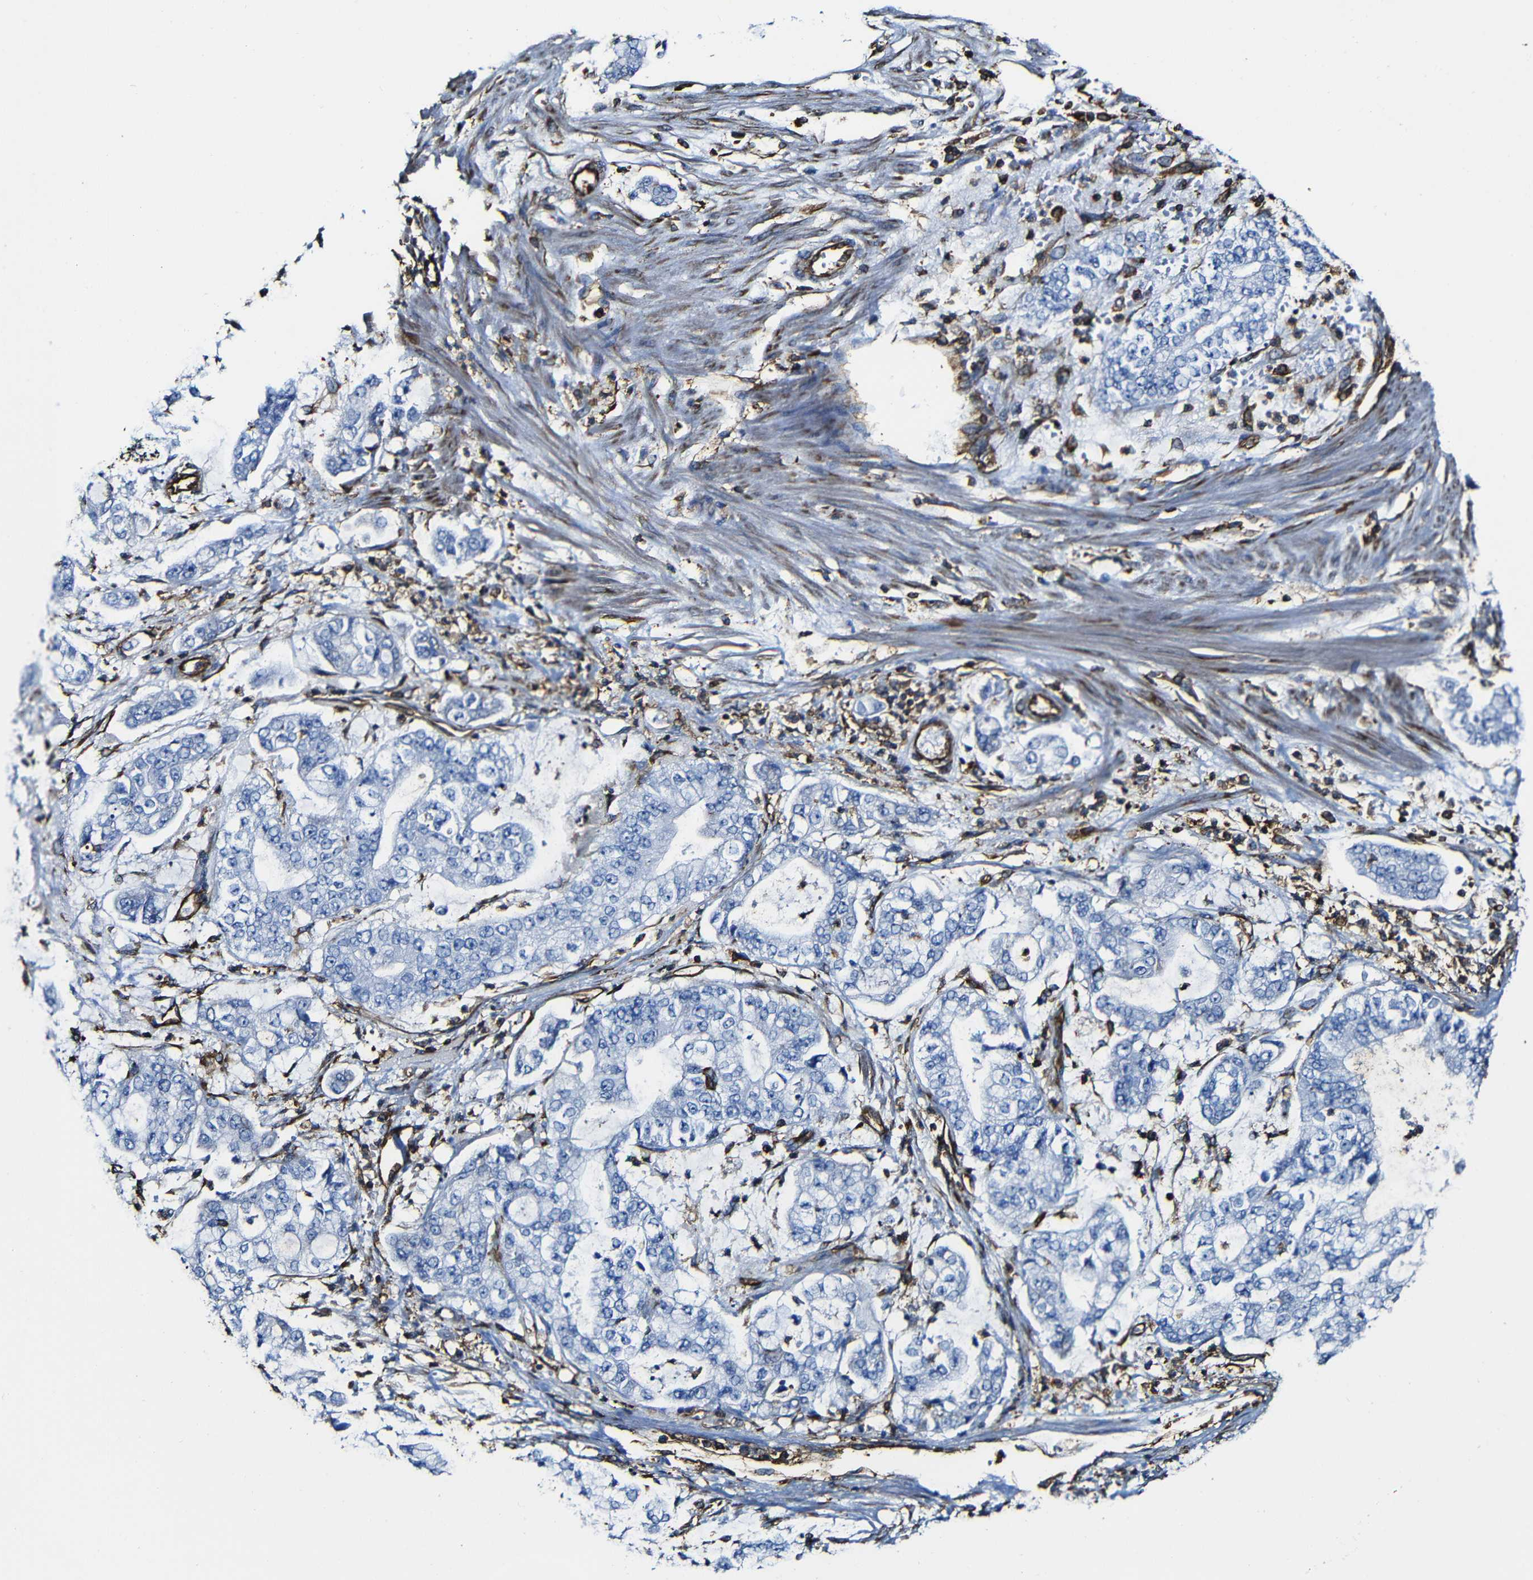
{"staining": {"intensity": "negative", "quantity": "none", "location": "none"}, "tissue": "stomach cancer", "cell_type": "Tumor cells", "image_type": "cancer", "snomed": [{"axis": "morphology", "description": "Adenocarcinoma, NOS"}, {"axis": "topography", "description": "Stomach"}], "caption": "A high-resolution micrograph shows IHC staining of stomach cancer (adenocarcinoma), which displays no significant expression in tumor cells. (DAB (3,3'-diaminobenzidine) immunohistochemistry (IHC) with hematoxylin counter stain).", "gene": "MSN", "patient": {"sex": "male", "age": 76}}